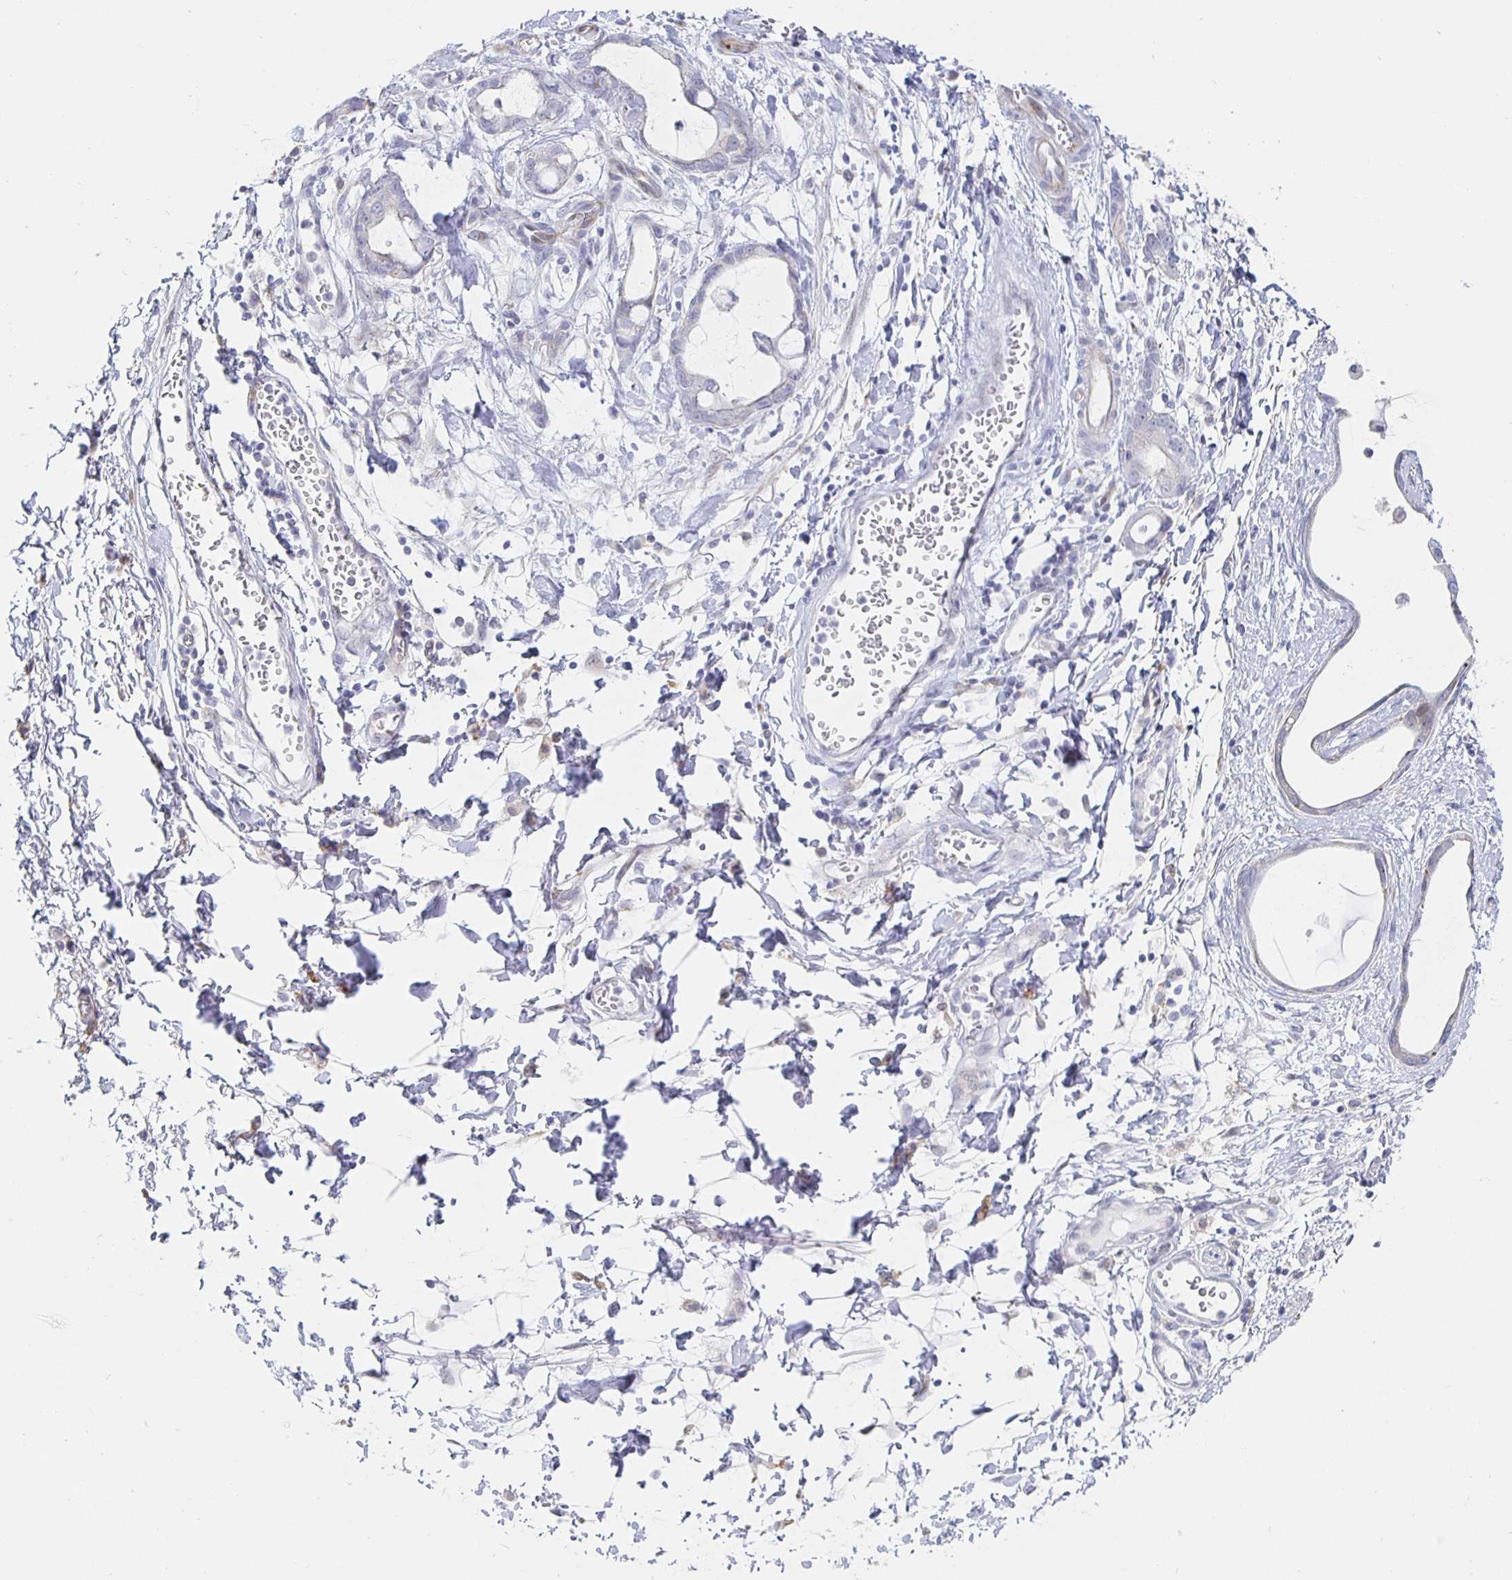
{"staining": {"intensity": "negative", "quantity": "none", "location": "none"}, "tissue": "stomach cancer", "cell_type": "Tumor cells", "image_type": "cancer", "snomed": [{"axis": "morphology", "description": "Adenocarcinoma, NOS"}, {"axis": "topography", "description": "Stomach"}], "caption": "DAB immunohistochemical staining of stomach cancer (adenocarcinoma) shows no significant staining in tumor cells.", "gene": "S100G", "patient": {"sex": "male", "age": 55}}